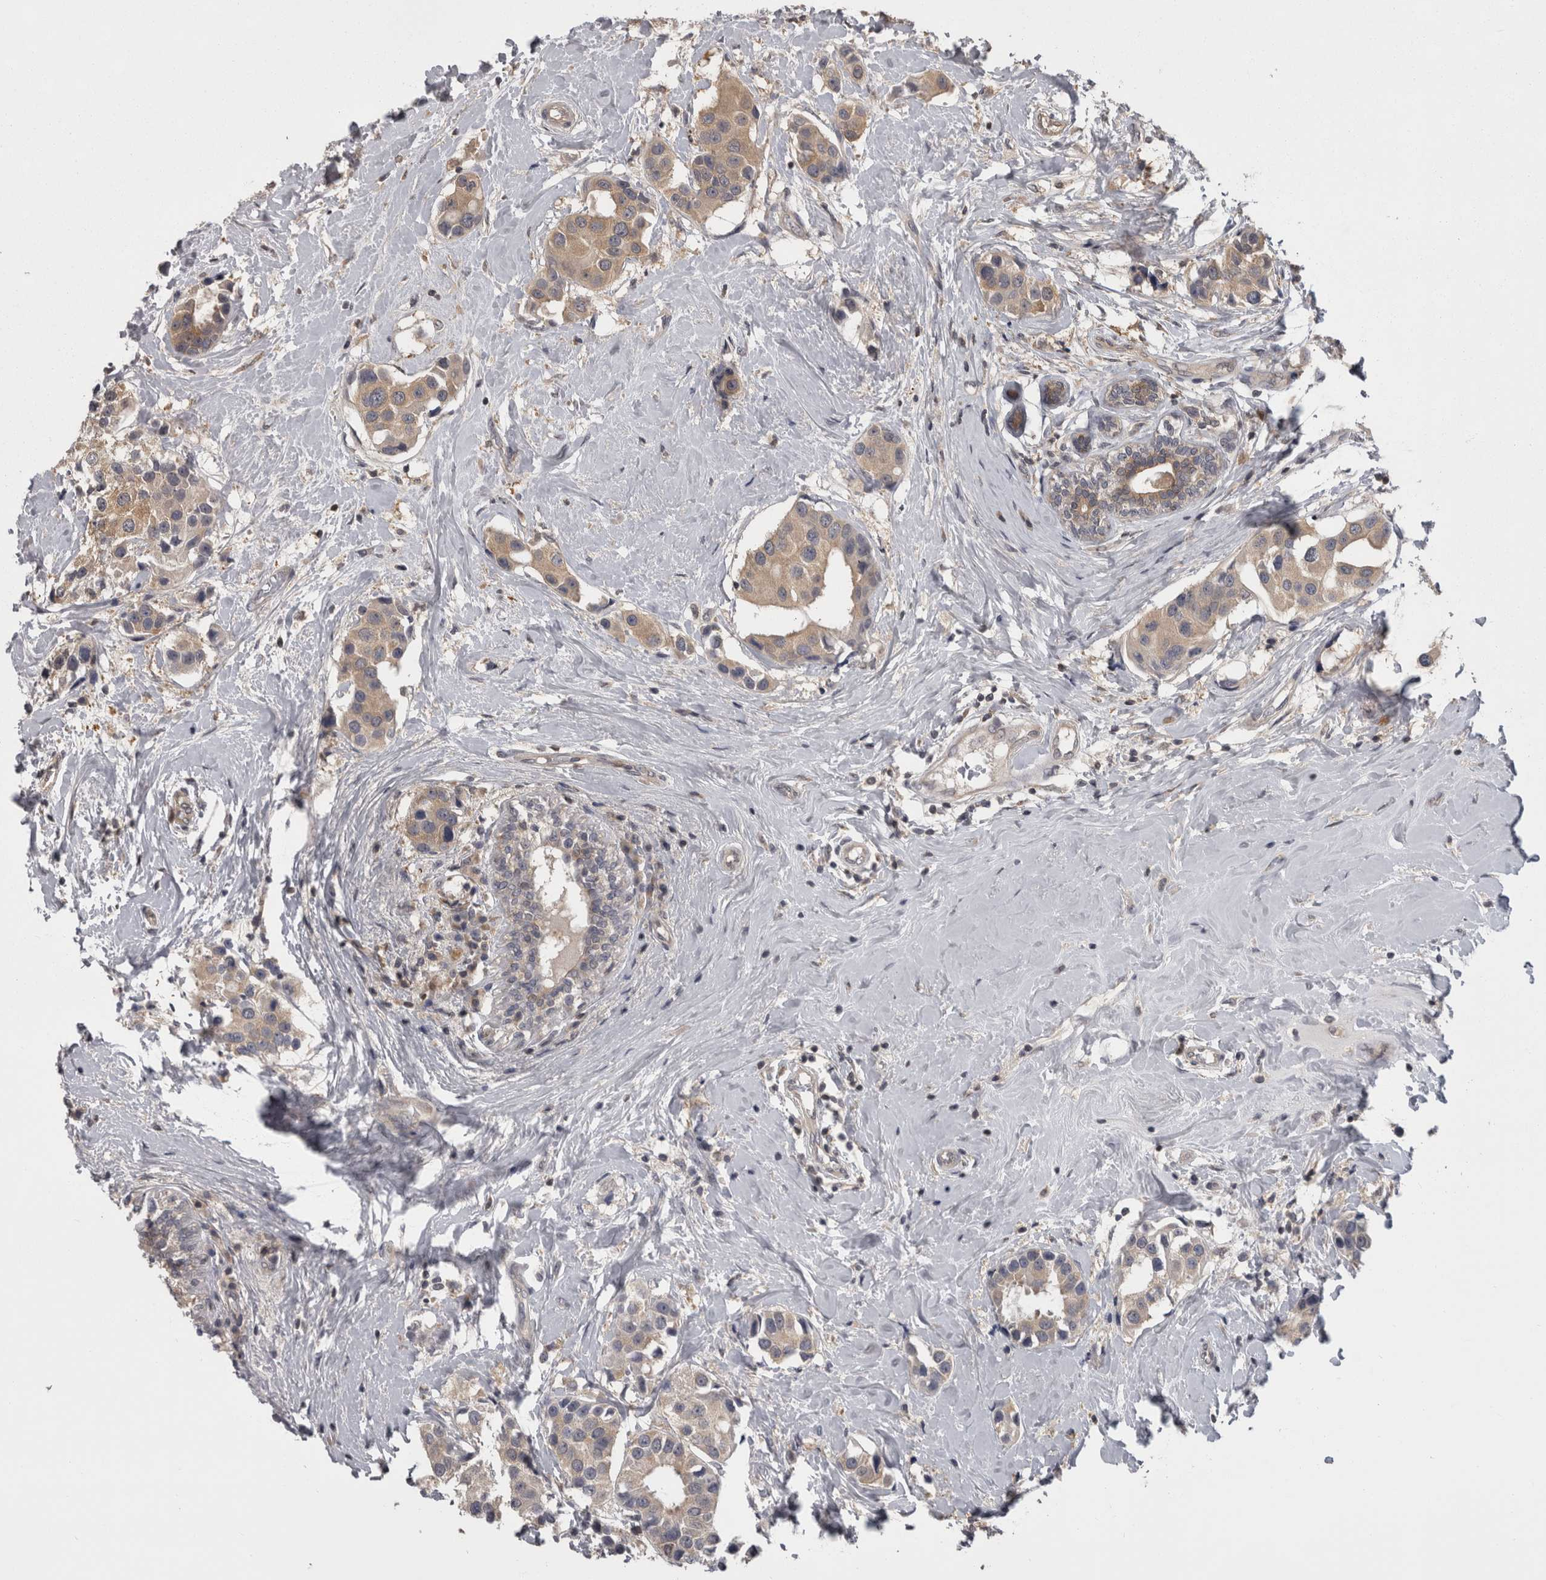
{"staining": {"intensity": "weak", "quantity": ">75%", "location": "cytoplasmic/membranous"}, "tissue": "breast cancer", "cell_type": "Tumor cells", "image_type": "cancer", "snomed": [{"axis": "morphology", "description": "Normal tissue, NOS"}, {"axis": "morphology", "description": "Duct carcinoma"}, {"axis": "topography", "description": "Breast"}], "caption": "High-magnification brightfield microscopy of breast infiltrating ductal carcinoma stained with DAB (brown) and counterstained with hematoxylin (blue). tumor cells exhibit weak cytoplasmic/membranous staining is present in approximately>75% of cells. (Brightfield microscopy of DAB IHC at high magnification).", "gene": "APRT", "patient": {"sex": "female", "age": 39}}